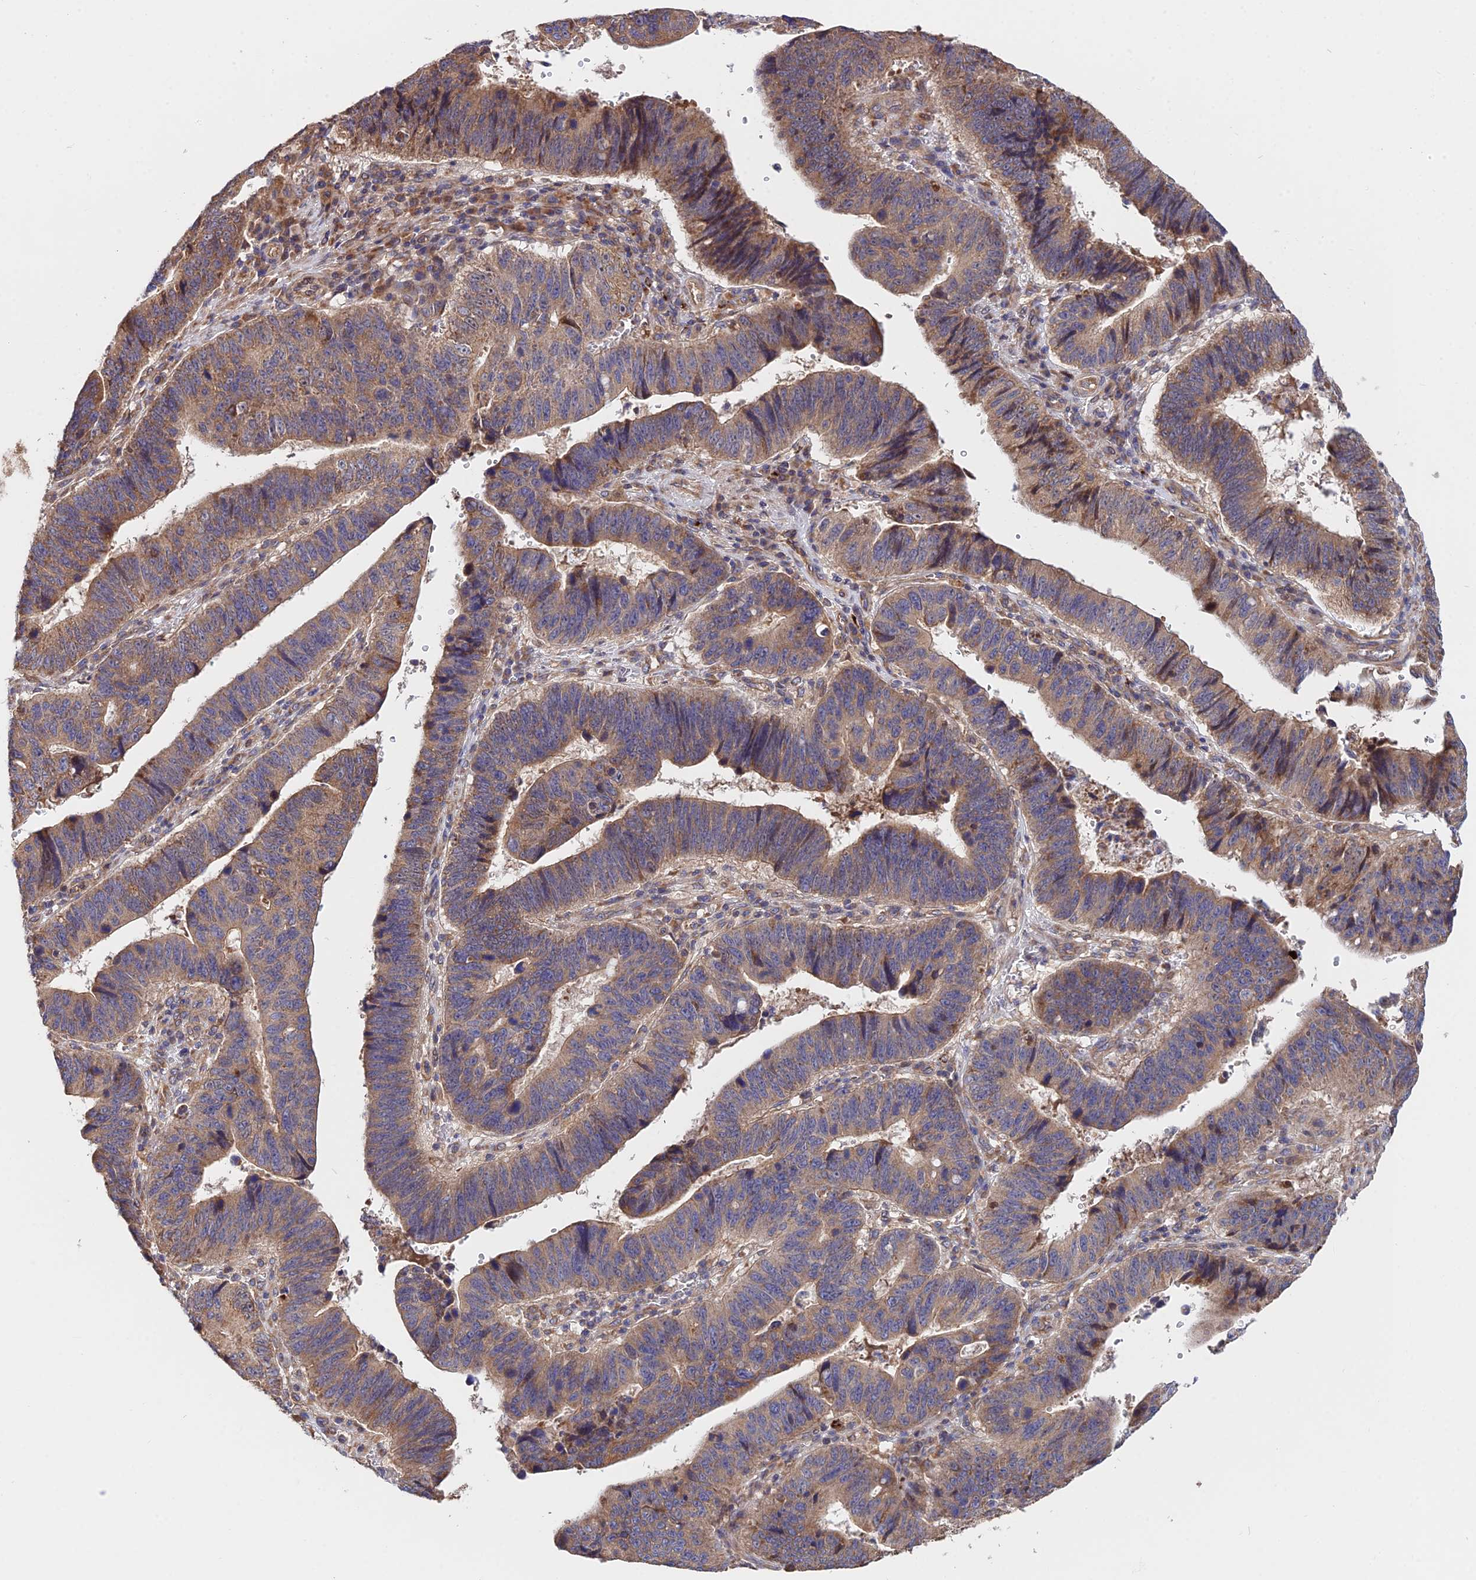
{"staining": {"intensity": "moderate", "quantity": ">75%", "location": "cytoplasmic/membranous"}, "tissue": "stomach cancer", "cell_type": "Tumor cells", "image_type": "cancer", "snomed": [{"axis": "morphology", "description": "Adenocarcinoma, NOS"}, {"axis": "topography", "description": "Stomach"}], "caption": "Human stomach adenocarcinoma stained for a protein (brown) displays moderate cytoplasmic/membranous positive positivity in about >75% of tumor cells.", "gene": "CDC37L1", "patient": {"sex": "male", "age": 59}}